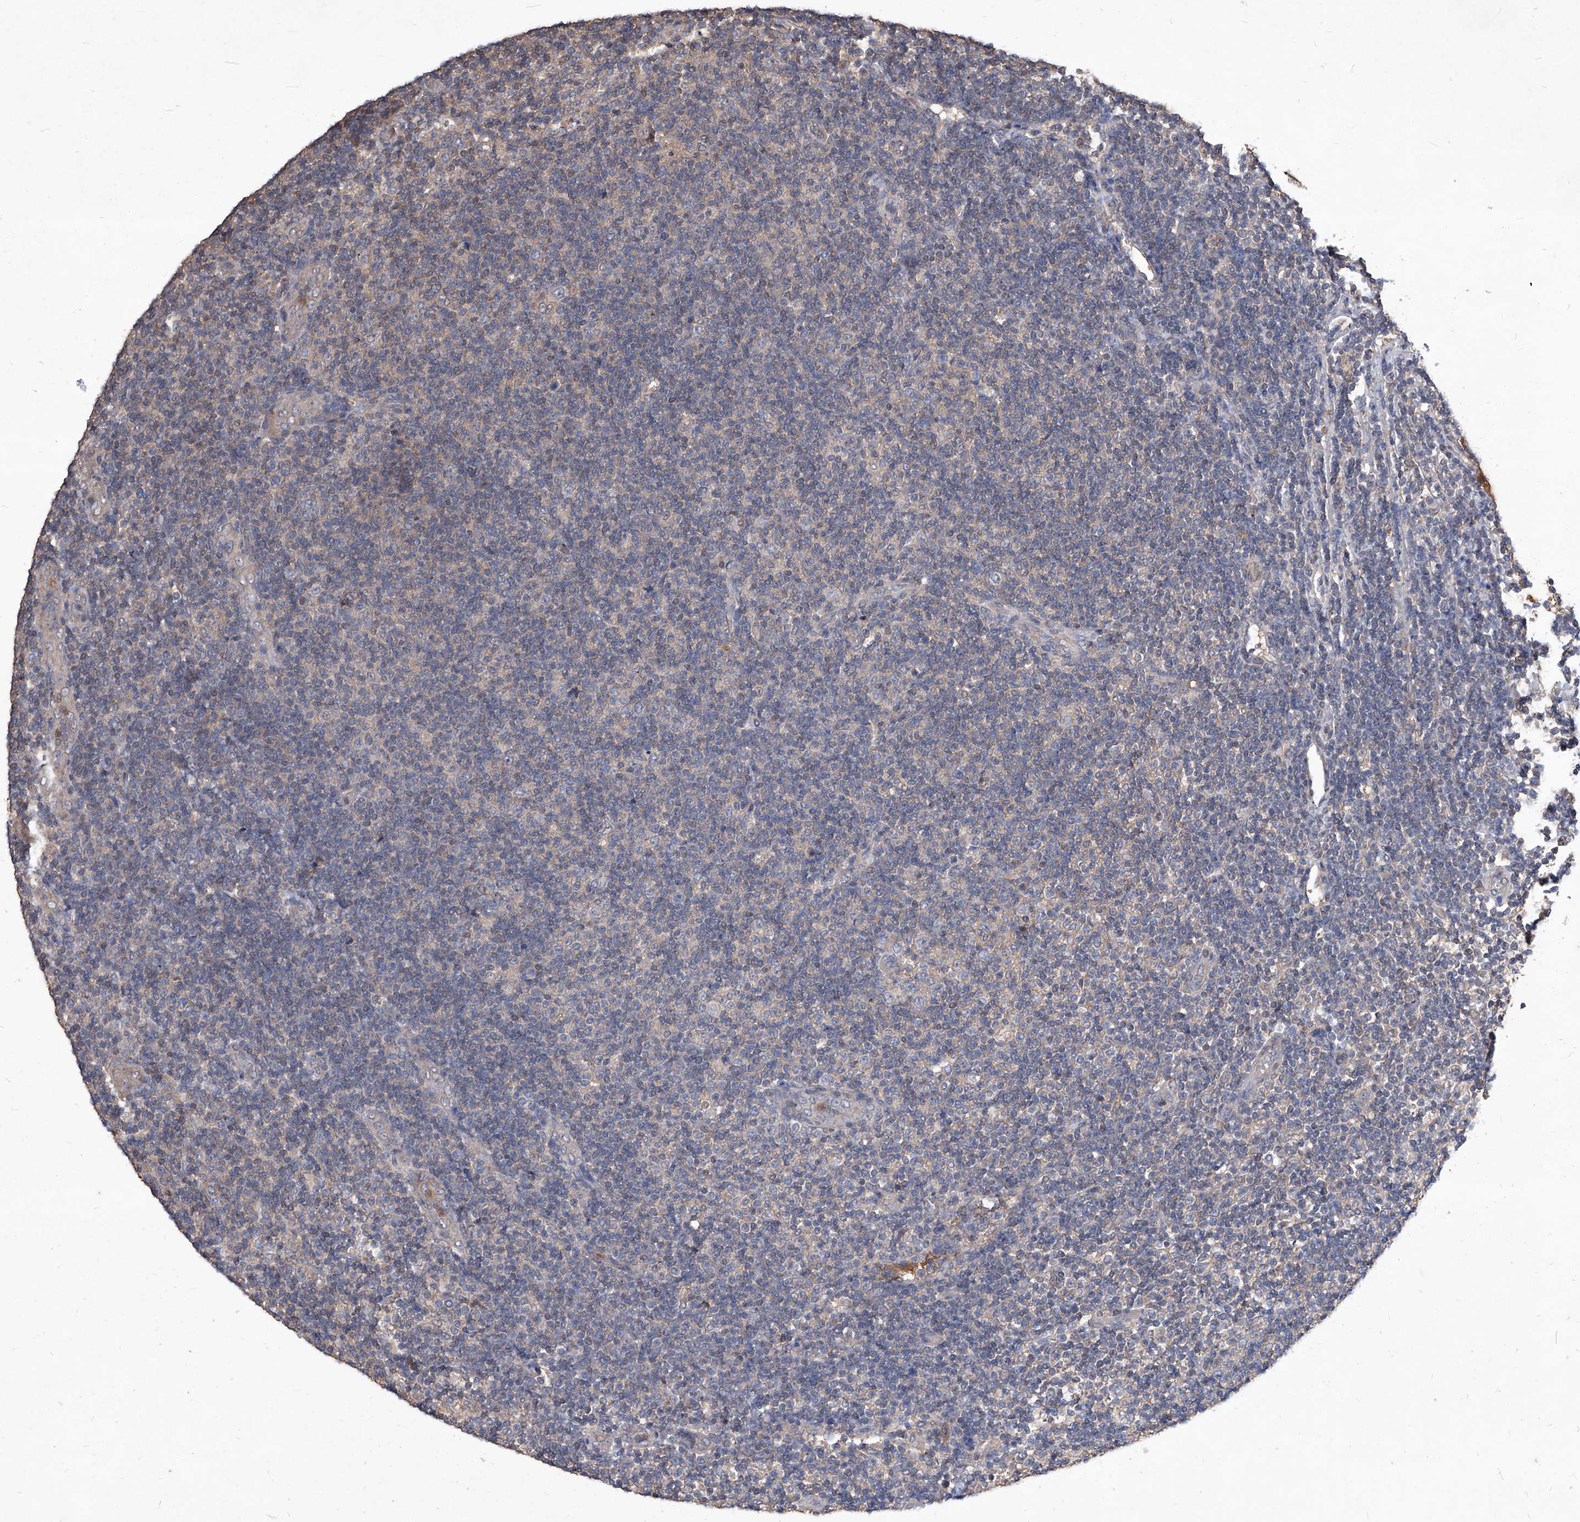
{"staining": {"intensity": "negative", "quantity": "none", "location": "none"}, "tissue": "lymphoma", "cell_type": "Tumor cells", "image_type": "cancer", "snomed": [{"axis": "morphology", "description": "Malignant lymphoma, non-Hodgkin's type, Low grade"}, {"axis": "topography", "description": "Lymph node"}], "caption": "An immunohistochemistry (IHC) image of malignant lymphoma, non-Hodgkin's type (low-grade) is shown. There is no staining in tumor cells of malignant lymphoma, non-Hodgkin's type (low-grade).", "gene": "SYNGR1", "patient": {"sex": "male", "age": 83}}